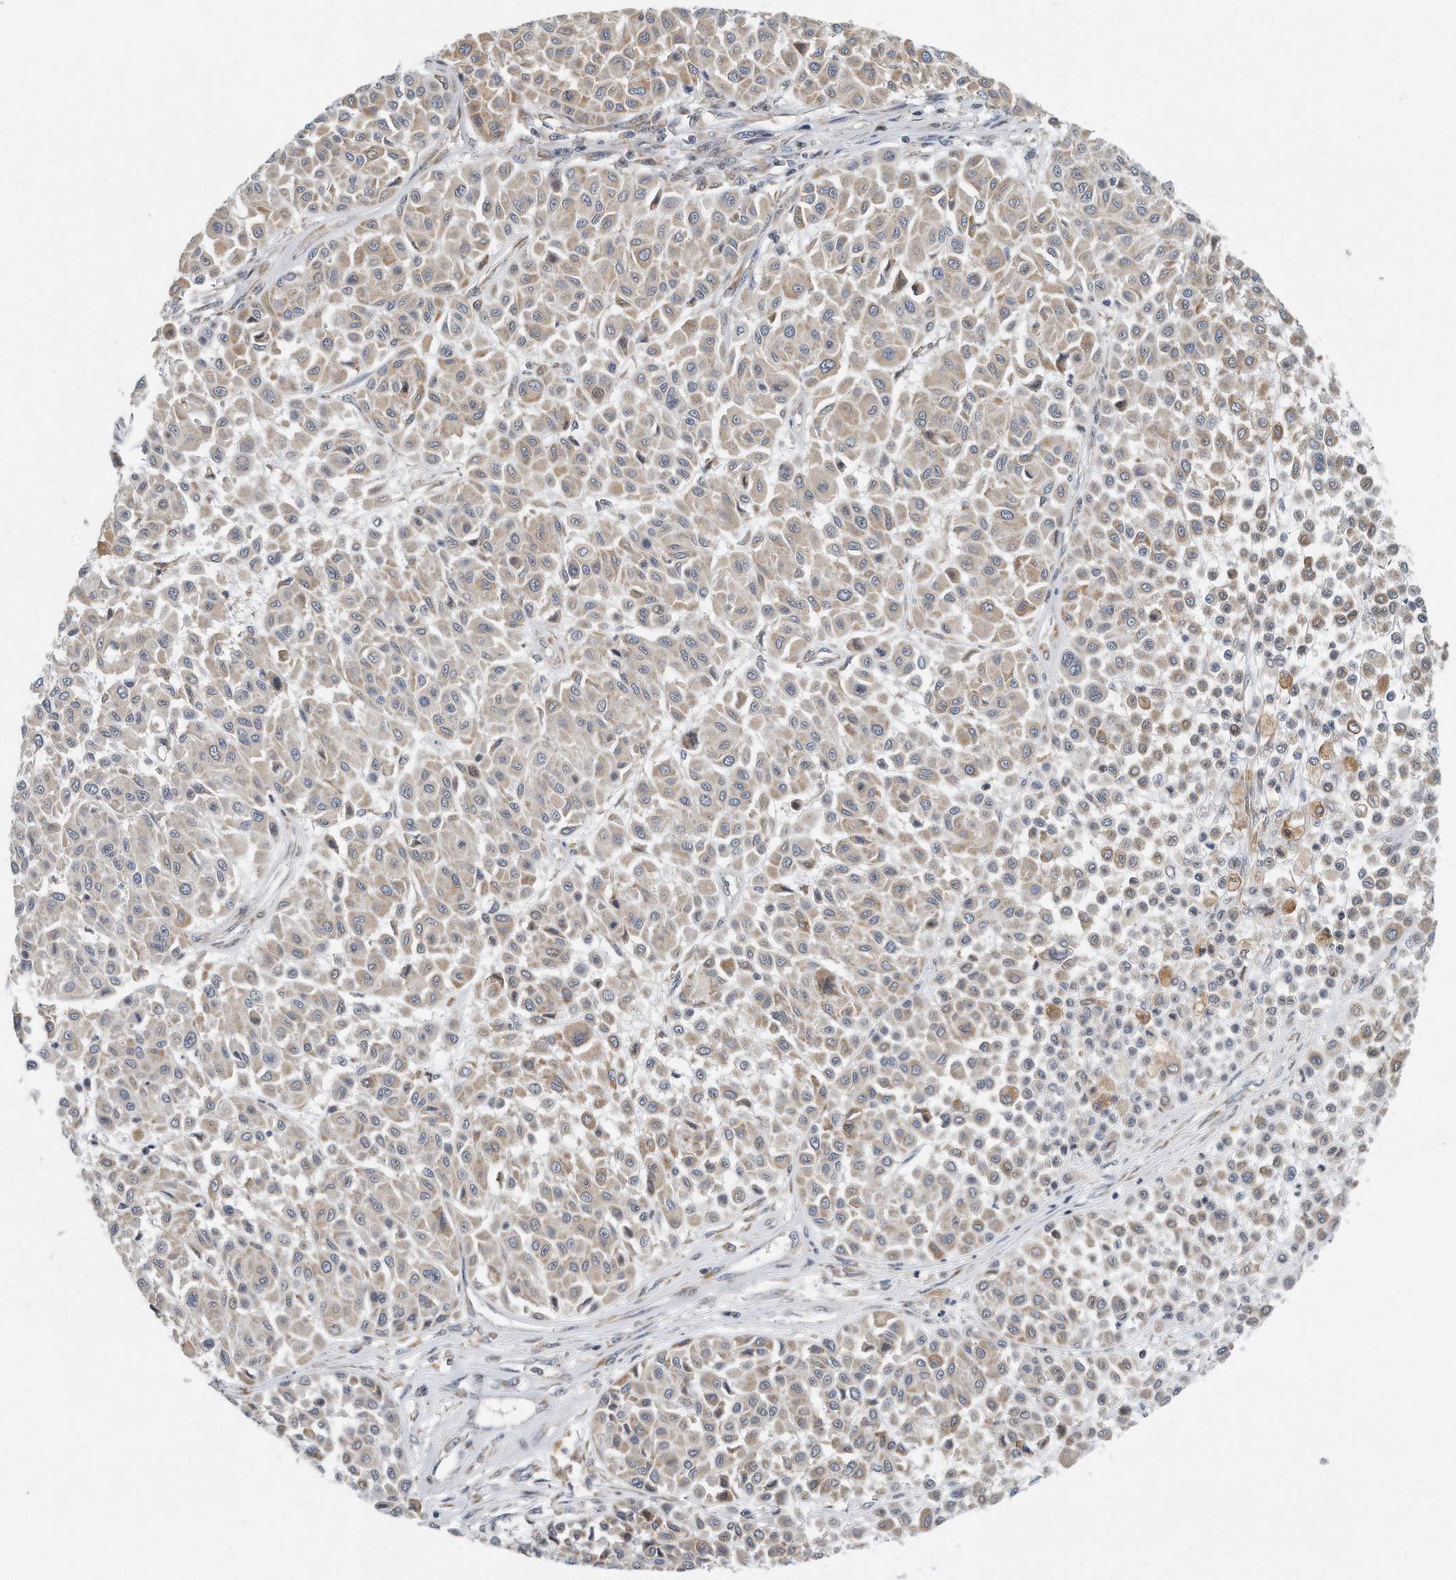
{"staining": {"intensity": "weak", "quantity": ">75%", "location": "cytoplasmic/membranous"}, "tissue": "melanoma", "cell_type": "Tumor cells", "image_type": "cancer", "snomed": [{"axis": "morphology", "description": "Malignant melanoma, Metastatic site"}, {"axis": "topography", "description": "Soft tissue"}], "caption": "Weak cytoplasmic/membranous protein staining is identified in approximately >75% of tumor cells in melanoma.", "gene": "VLDLR", "patient": {"sex": "male", "age": 41}}